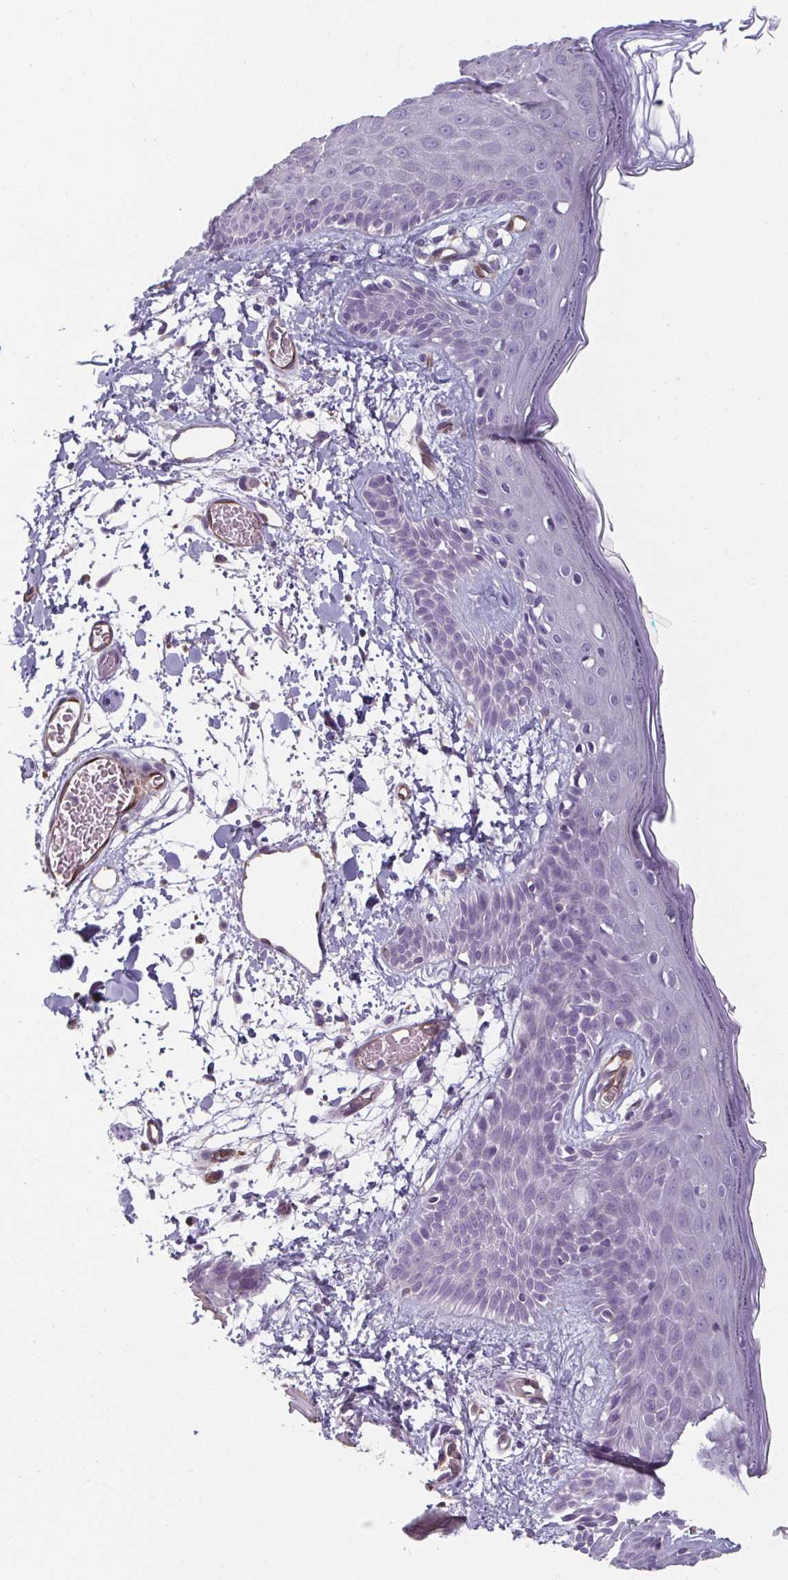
{"staining": {"intensity": "negative", "quantity": "none", "location": "none"}, "tissue": "skin", "cell_type": "Fibroblasts", "image_type": "normal", "snomed": [{"axis": "morphology", "description": "Normal tissue, NOS"}, {"axis": "topography", "description": "Skin"}], "caption": "Immunohistochemical staining of normal skin displays no significant positivity in fibroblasts. Brightfield microscopy of IHC stained with DAB (3,3'-diaminobenzidine) (brown) and hematoxylin (blue), captured at high magnification.", "gene": "PDE2A", "patient": {"sex": "male", "age": 79}}